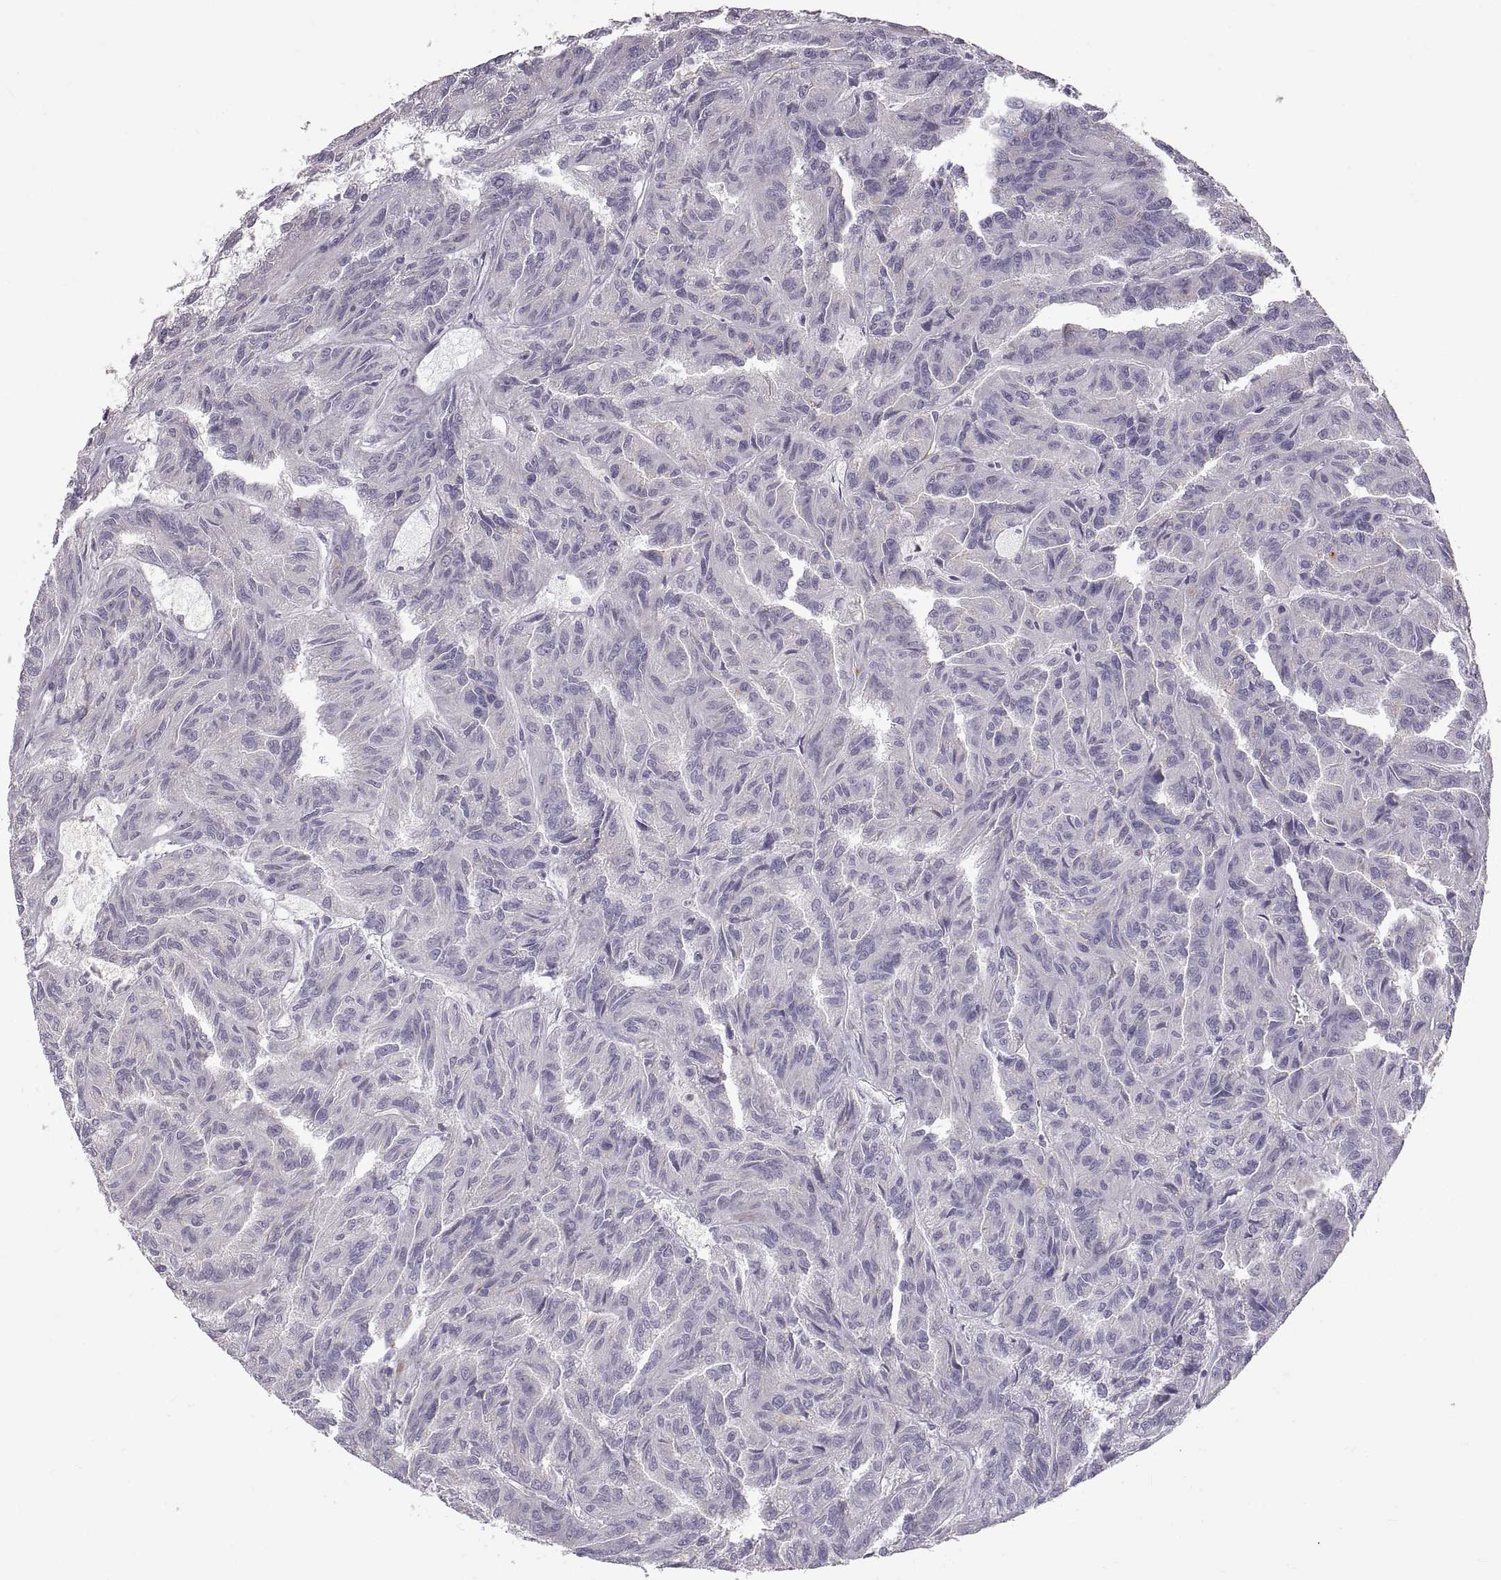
{"staining": {"intensity": "negative", "quantity": "none", "location": "none"}, "tissue": "renal cancer", "cell_type": "Tumor cells", "image_type": "cancer", "snomed": [{"axis": "morphology", "description": "Adenocarcinoma, NOS"}, {"axis": "topography", "description": "Kidney"}], "caption": "IHC photomicrograph of human renal cancer stained for a protein (brown), which shows no expression in tumor cells.", "gene": "WFDC8", "patient": {"sex": "male", "age": 79}}